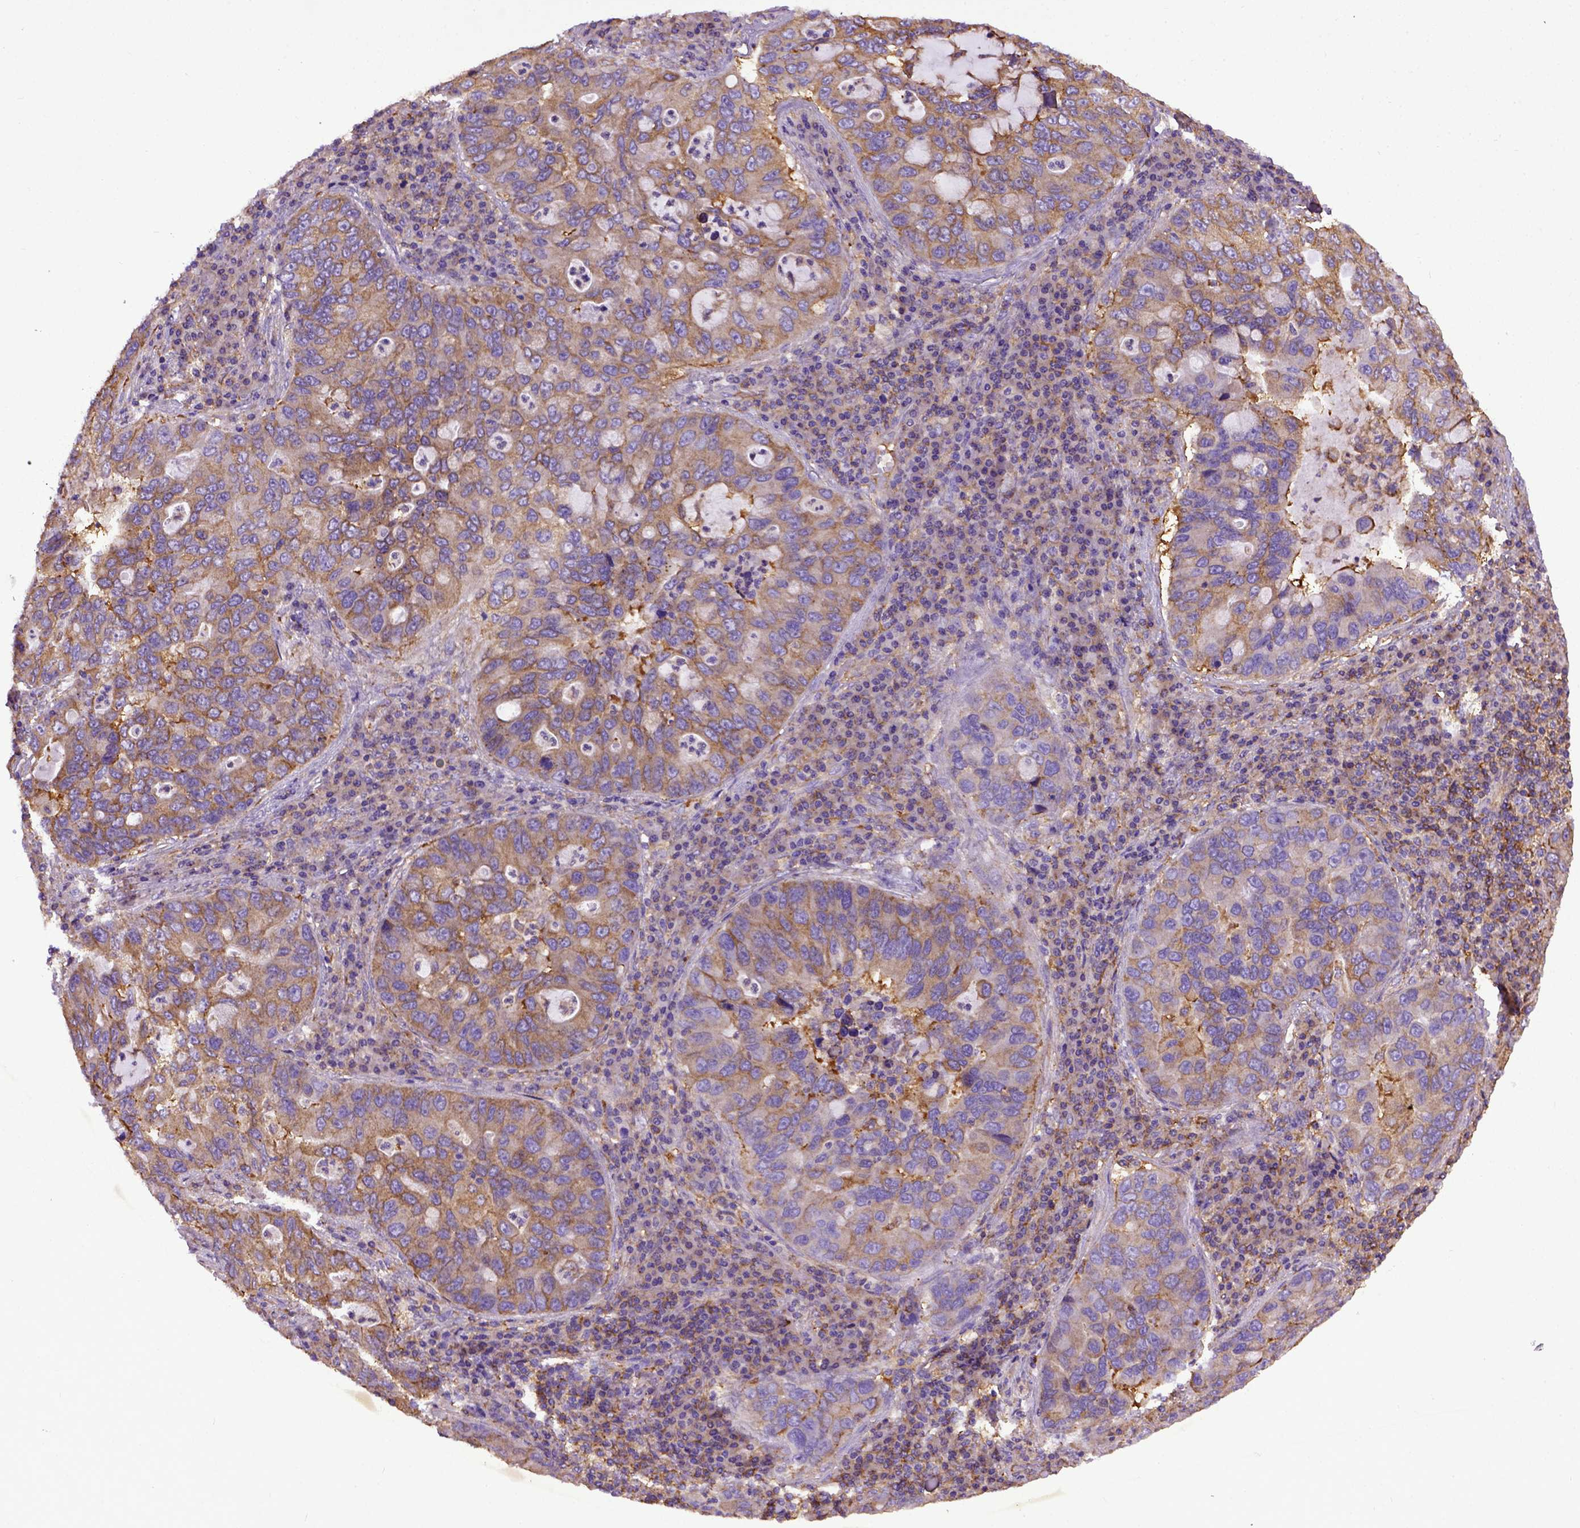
{"staining": {"intensity": "weak", "quantity": ">75%", "location": "cytoplasmic/membranous"}, "tissue": "lung cancer", "cell_type": "Tumor cells", "image_type": "cancer", "snomed": [{"axis": "morphology", "description": "Adenocarcinoma, NOS"}, {"axis": "morphology", "description": "Adenocarcinoma, metastatic, NOS"}, {"axis": "topography", "description": "Lymph node"}, {"axis": "topography", "description": "Lung"}], "caption": "Lung cancer (adenocarcinoma) stained with immunohistochemistry (IHC) displays weak cytoplasmic/membranous expression in approximately >75% of tumor cells. The protein of interest is stained brown, and the nuclei are stained in blue (DAB (3,3'-diaminobenzidine) IHC with brightfield microscopy, high magnification).", "gene": "MVP", "patient": {"sex": "female", "age": 54}}